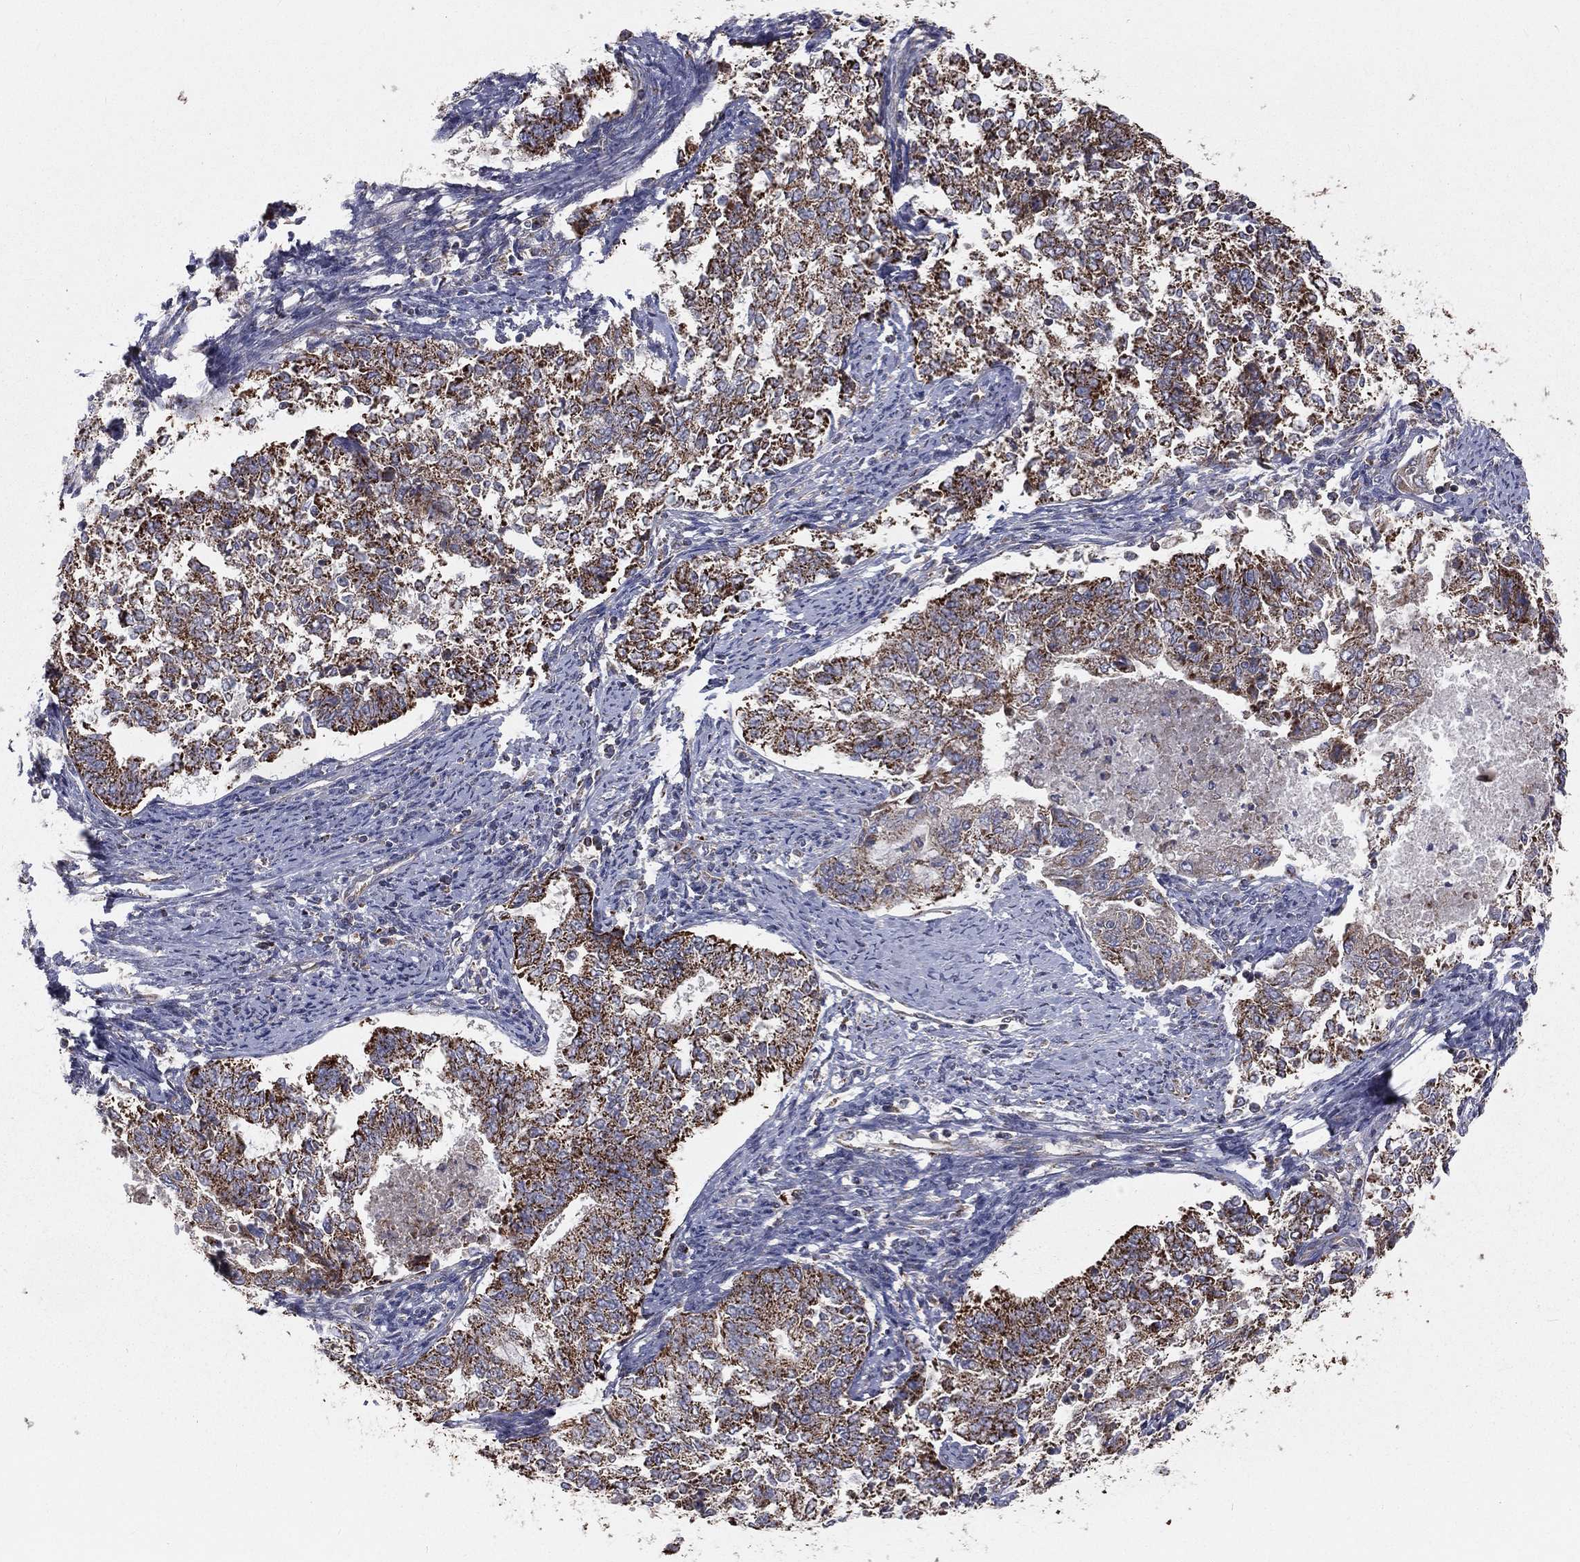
{"staining": {"intensity": "strong", "quantity": "25%-75%", "location": "cytoplasmic/membranous"}, "tissue": "endometrial cancer", "cell_type": "Tumor cells", "image_type": "cancer", "snomed": [{"axis": "morphology", "description": "Adenocarcinoma, NOS"}, {"axis": "topography", "description": "Endometrium"}], "caption": "Endometrial adenocarcinoma stained for a protein (brown) displays strong cytoplasmic/membranous positive staining in about 25%-75% of tumor cells.", "gene": "HADH", "patient": {"sex": "female", "age": 65}}